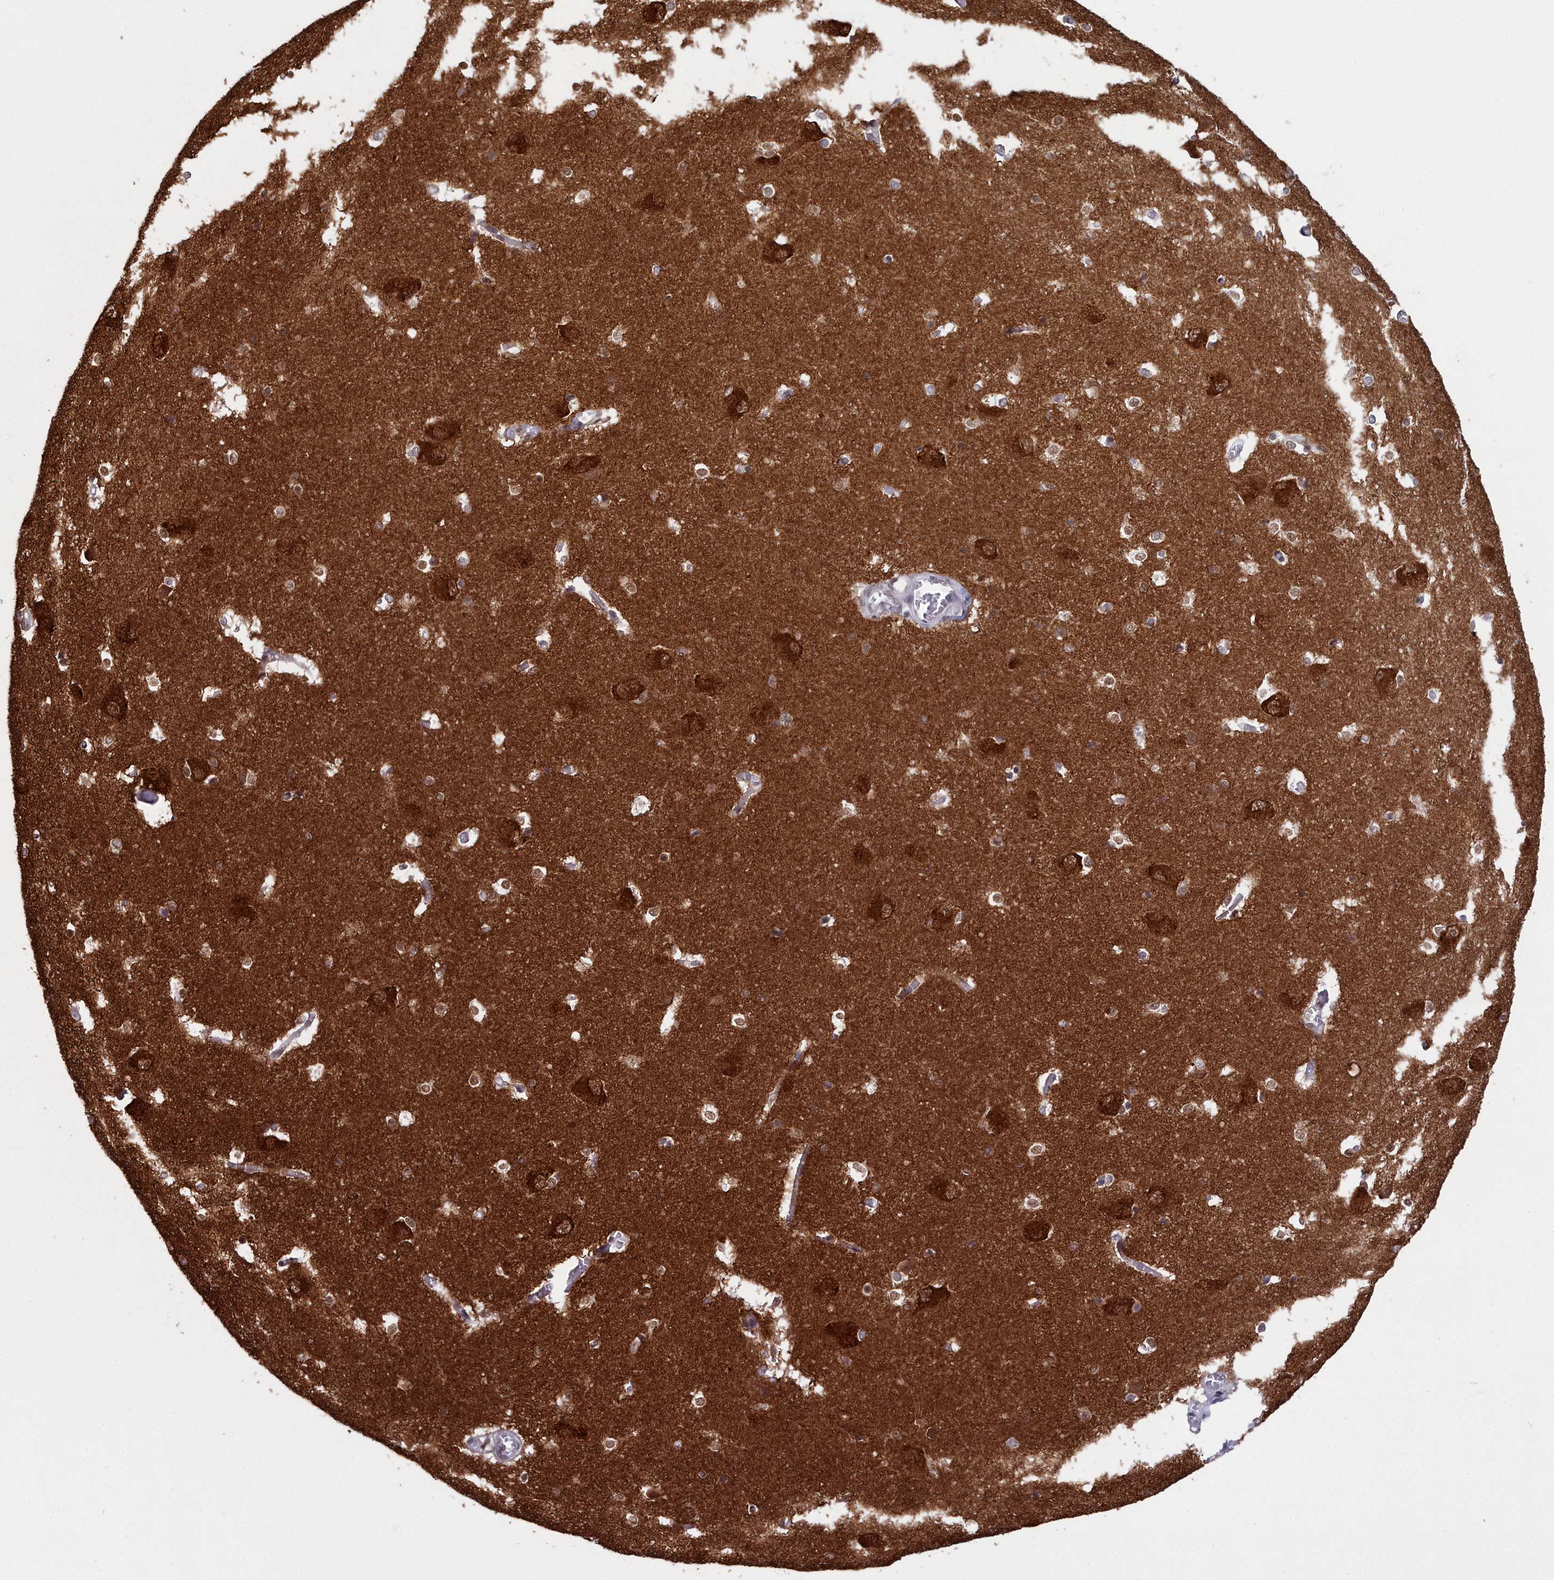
{"staining": {"intensity": "moderate", "quantity": "<25%", "location": "nuclear"}, "tissue": "caudate", "cell_type": "Glial cells", "image_type": "normal", "snomed": [{"axis": "morphology", "description": "Normal tissue, NOS"}, {"axis": "topography", "description": "Lateral ventricle wall"}], "caption": "The immunohistochemical stain labels moderate nuclear expression in glial cells of benign caudate. The protein of interest is stained brown, and the nuclei are stained in blue (DAB IHC with brightfield microscopy, high magnification).", "gene": "MAP6", "patient": {"sex": "male", "age": 37}}